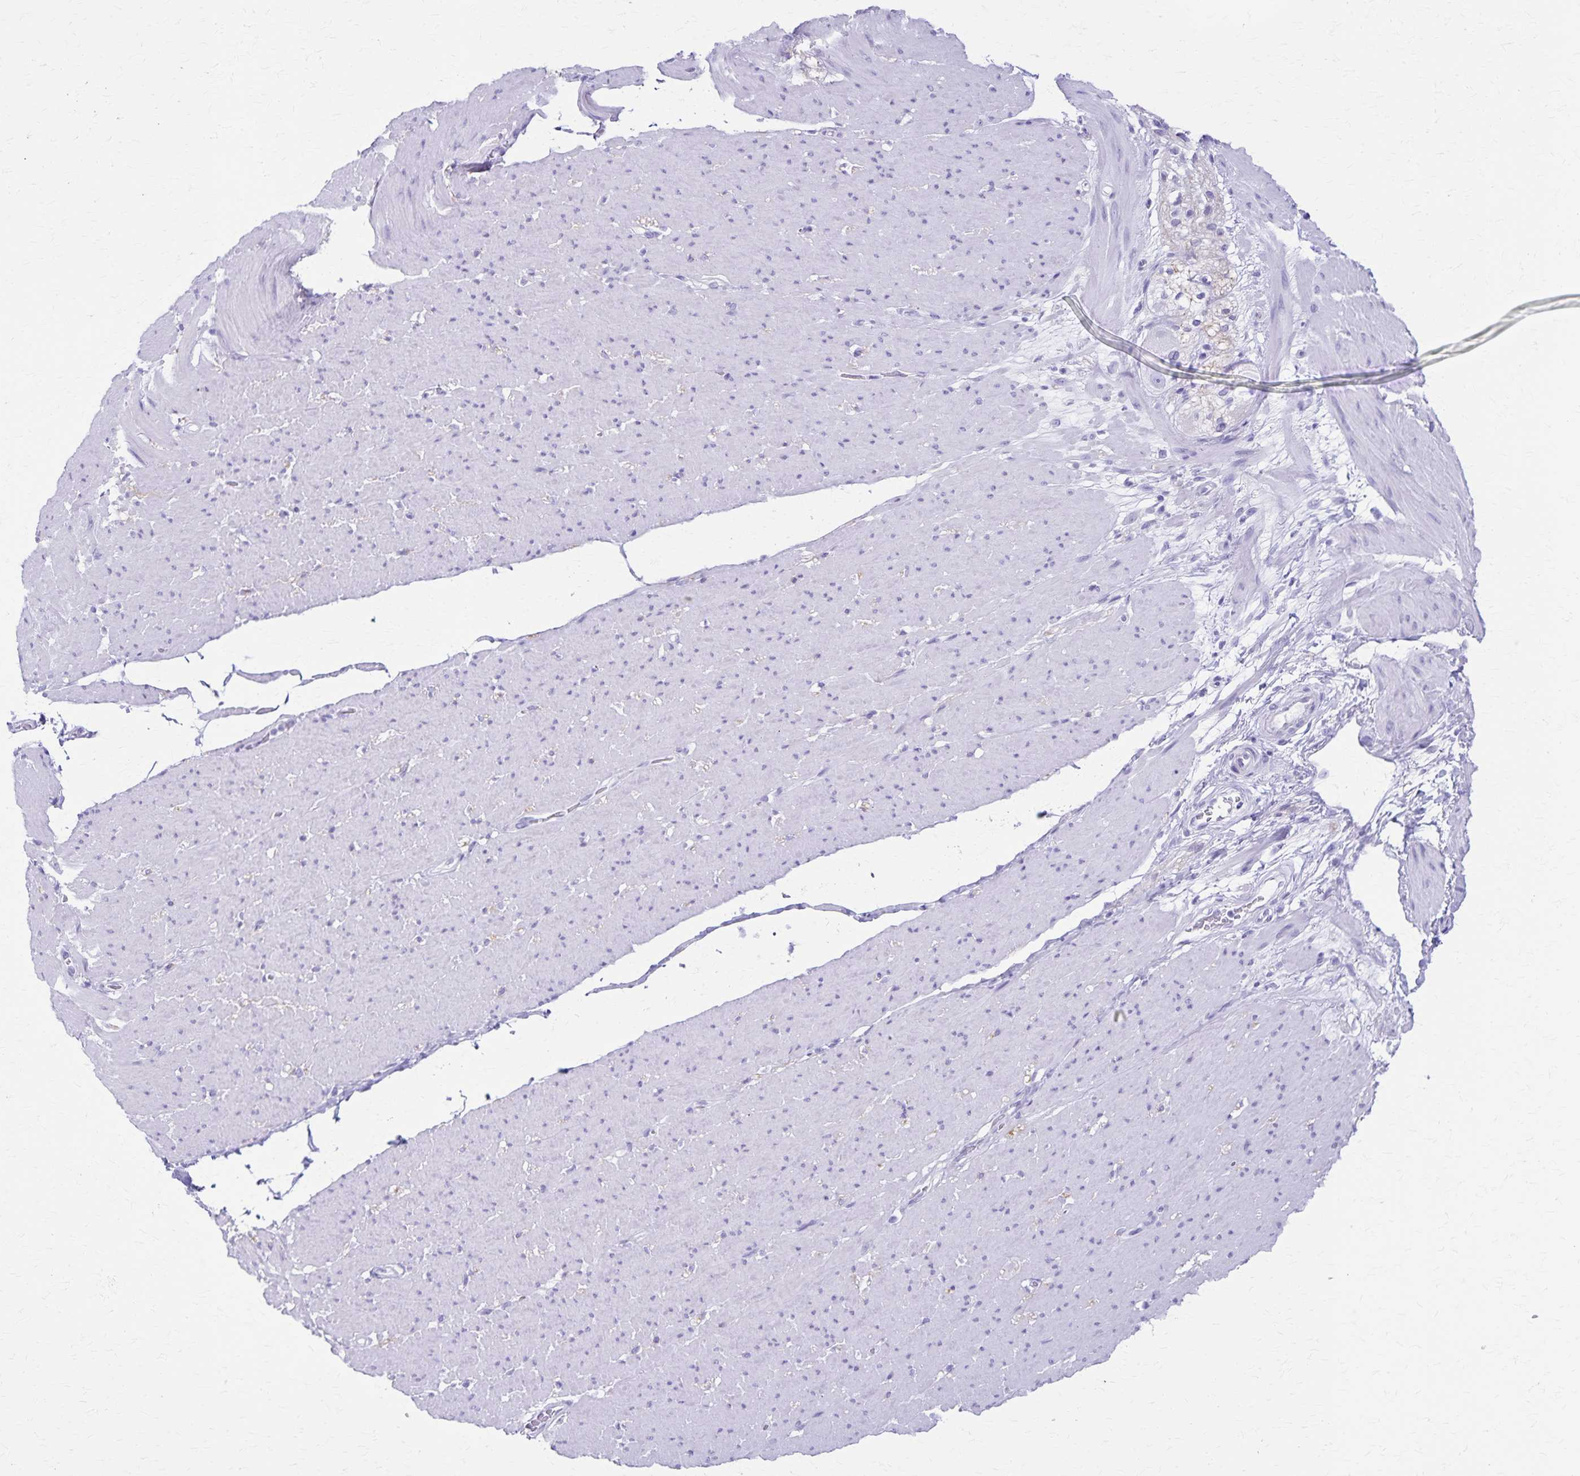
{"staining": {"intensity": "negative", "quantity": "none", "location": "none"}, "tissue": "smooth muscle", "cell_type": "Smooth muscle cells", "image_type": "normal", "snomed": [{"axis": "morphology", "description": "Normal tissue, NOS"}, {"axis": "topography", "description": "Smooth muscle"}, {"axis": "topography", "description": "Rectum"}], "caption": "This is an immunohistochemistry histopathology image of normal smooth muscle. There is no expression in smooth muscle cells.", "gene": "DEFA5", "patient": {"sex": "male", "age": 53}}